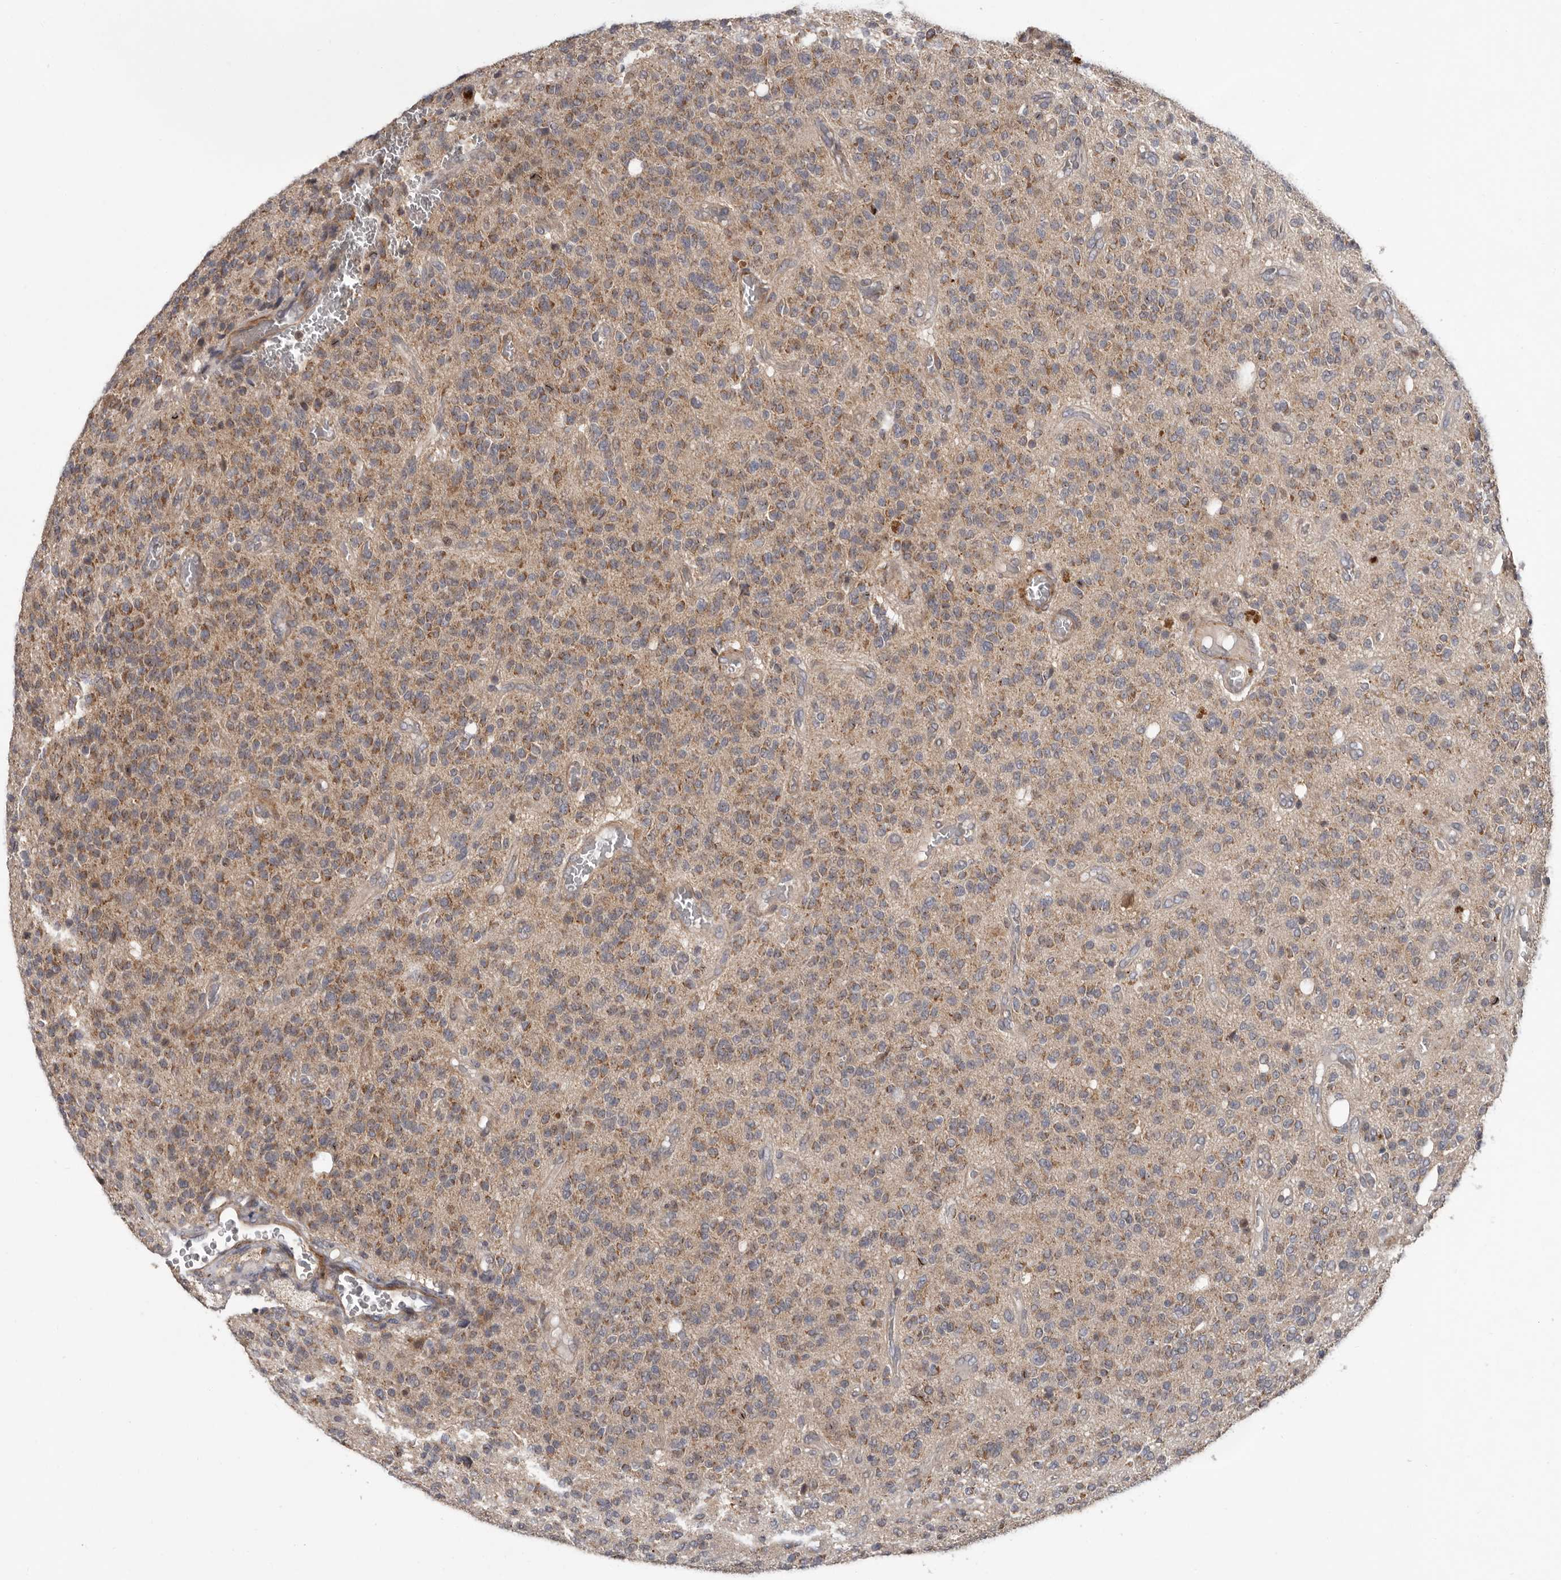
{"staining": {"intensity": "moderate", "quantity": "25%-75%", "location": "cytoplasmic/membranous"}, "tissue": "glioma", "cell_type": "Tumor cells", "image_type": "cancer", "snomed": [{"axis": "morphology", "description": "Glioma, malignant, High grade"}, {"axis": "topography", "description": "Brain"}], "caption": "This is a micrograph of immunohistochemistry (IHC) staining of malignant glioma (high-grade), which shows moderate positivity in the cytoplasmic/membranous of tumor cells.", "gene": "FGFR4", "patient": {"sex": "male", "age": 34}}